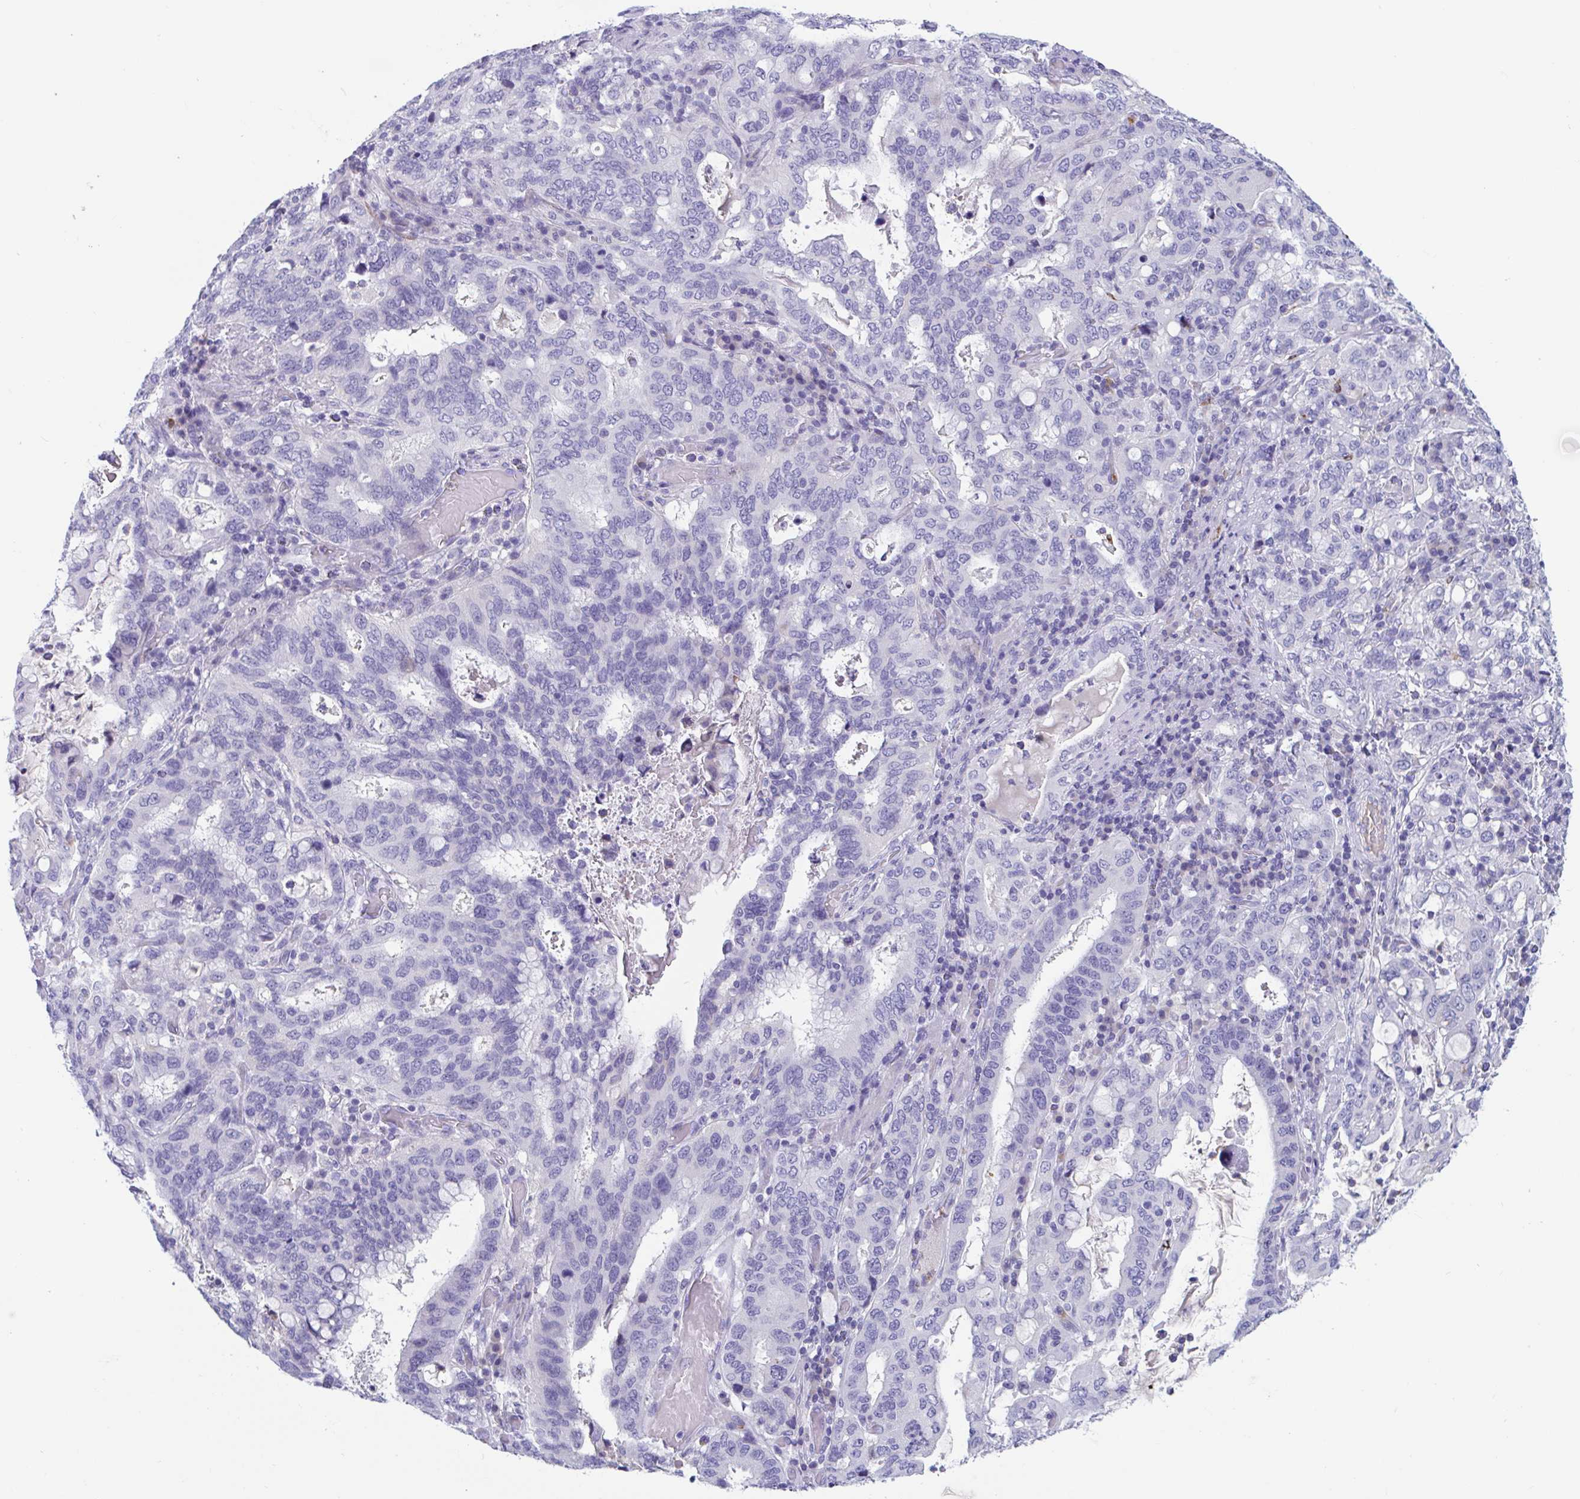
{"staining": {"intensity": "negative", "quantity": "none", "location": "none"}, "tissue": "stomach cancer", "cell_type": "Tumor cells", "image_type": "cancer", "snomed": [{"axis": "morphology", "description": "Adenocarcinoma, NOS"}, {"axis": "topography", "description": "Stomach, upper"}, {"axis": "topography", "description": "Stomach"}], "caption": "A photomicrograph of stomach cancer stained for a protein shows no brown staining in tumor cells. (Stains: DAB (3,3'-diaminobenzidine) IHC with hematoxylin counter stain, Microscopy: brightfield microscopy at high magnification).", "gene": "ZNHIT2", "patient": {"sex": "male", "age": 62}}